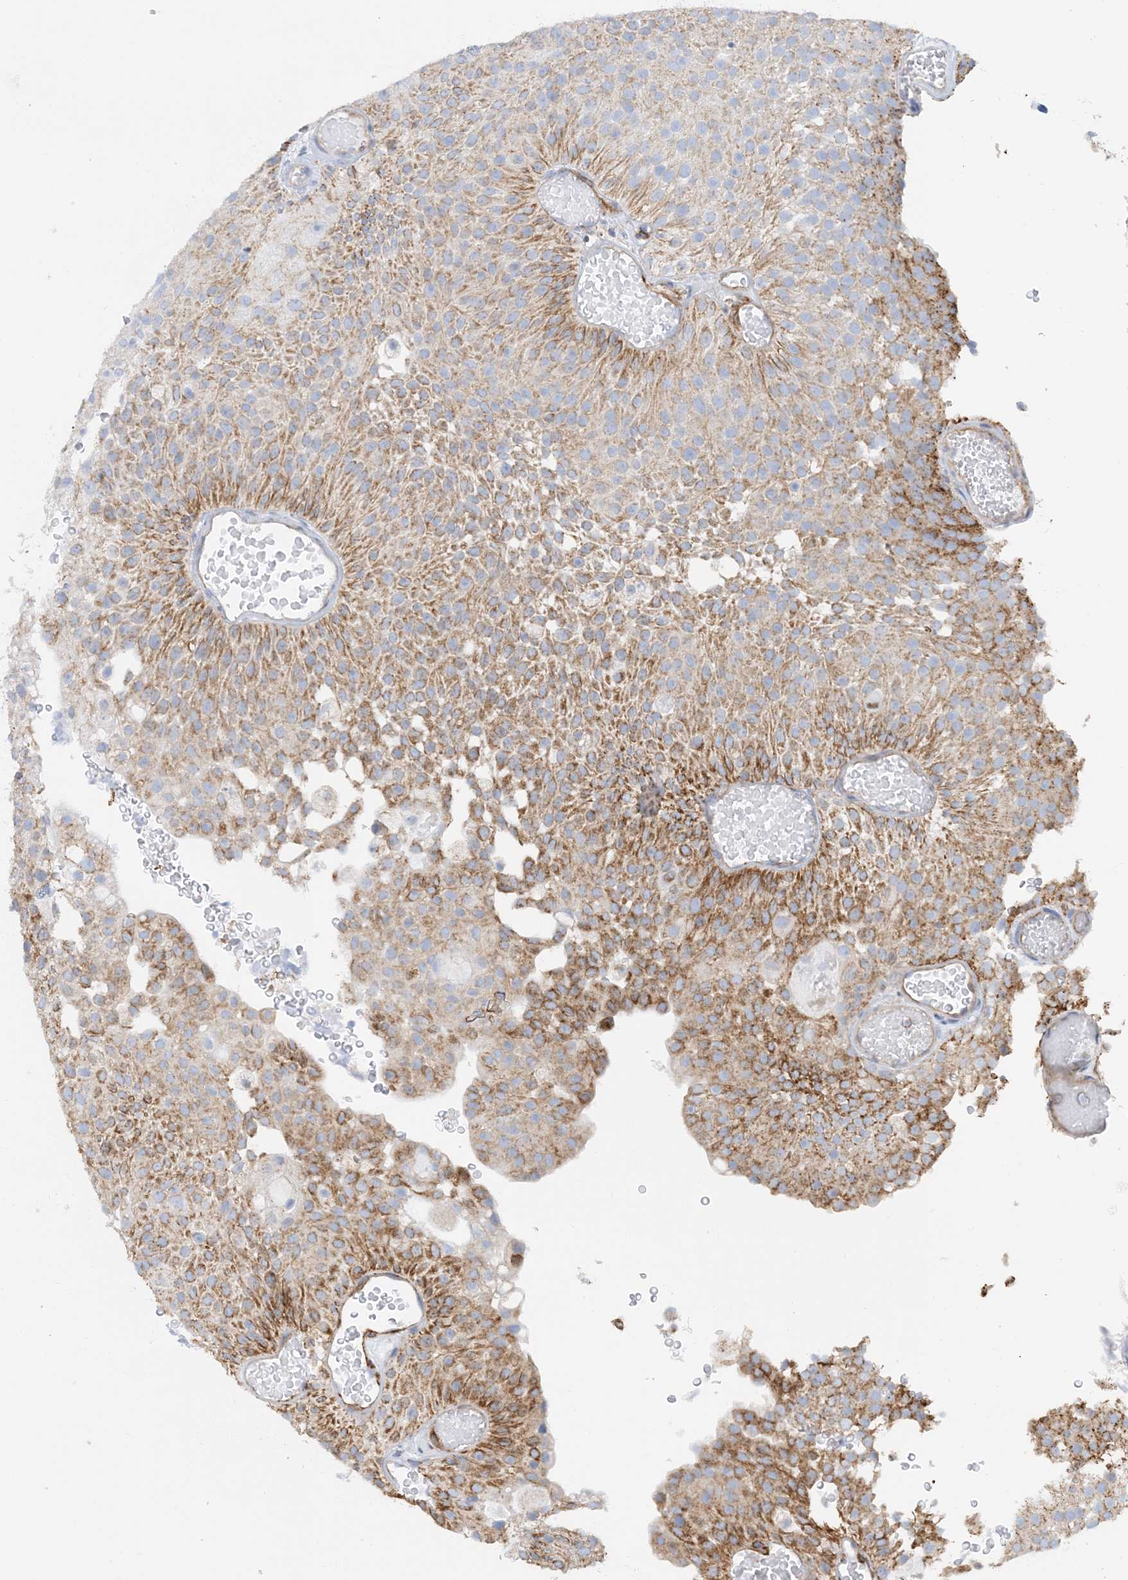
{"staining": {"intensity": "moderate", "quantity": ">75%", "location": "cytoplasmic/membranous"}, "tissue": "urothelial cancer", "cell_type": "Tumor cells", "image_type": "cancer", "snomed": [{"axis": "morphology", "description": "Urothelial carcinoma, Low grade"}, {"axis": "topography", "description": "Urinary bladder"}], "caption": "Moderate cytoplasmic/membranous positivity for a protein is appreciated in approximately >75% of tumor cells of low-grade urothelial carcinoma using immunohistochemistry.", "gene": "CALHM5", "patient": {"sex": "male", "age": 78}}